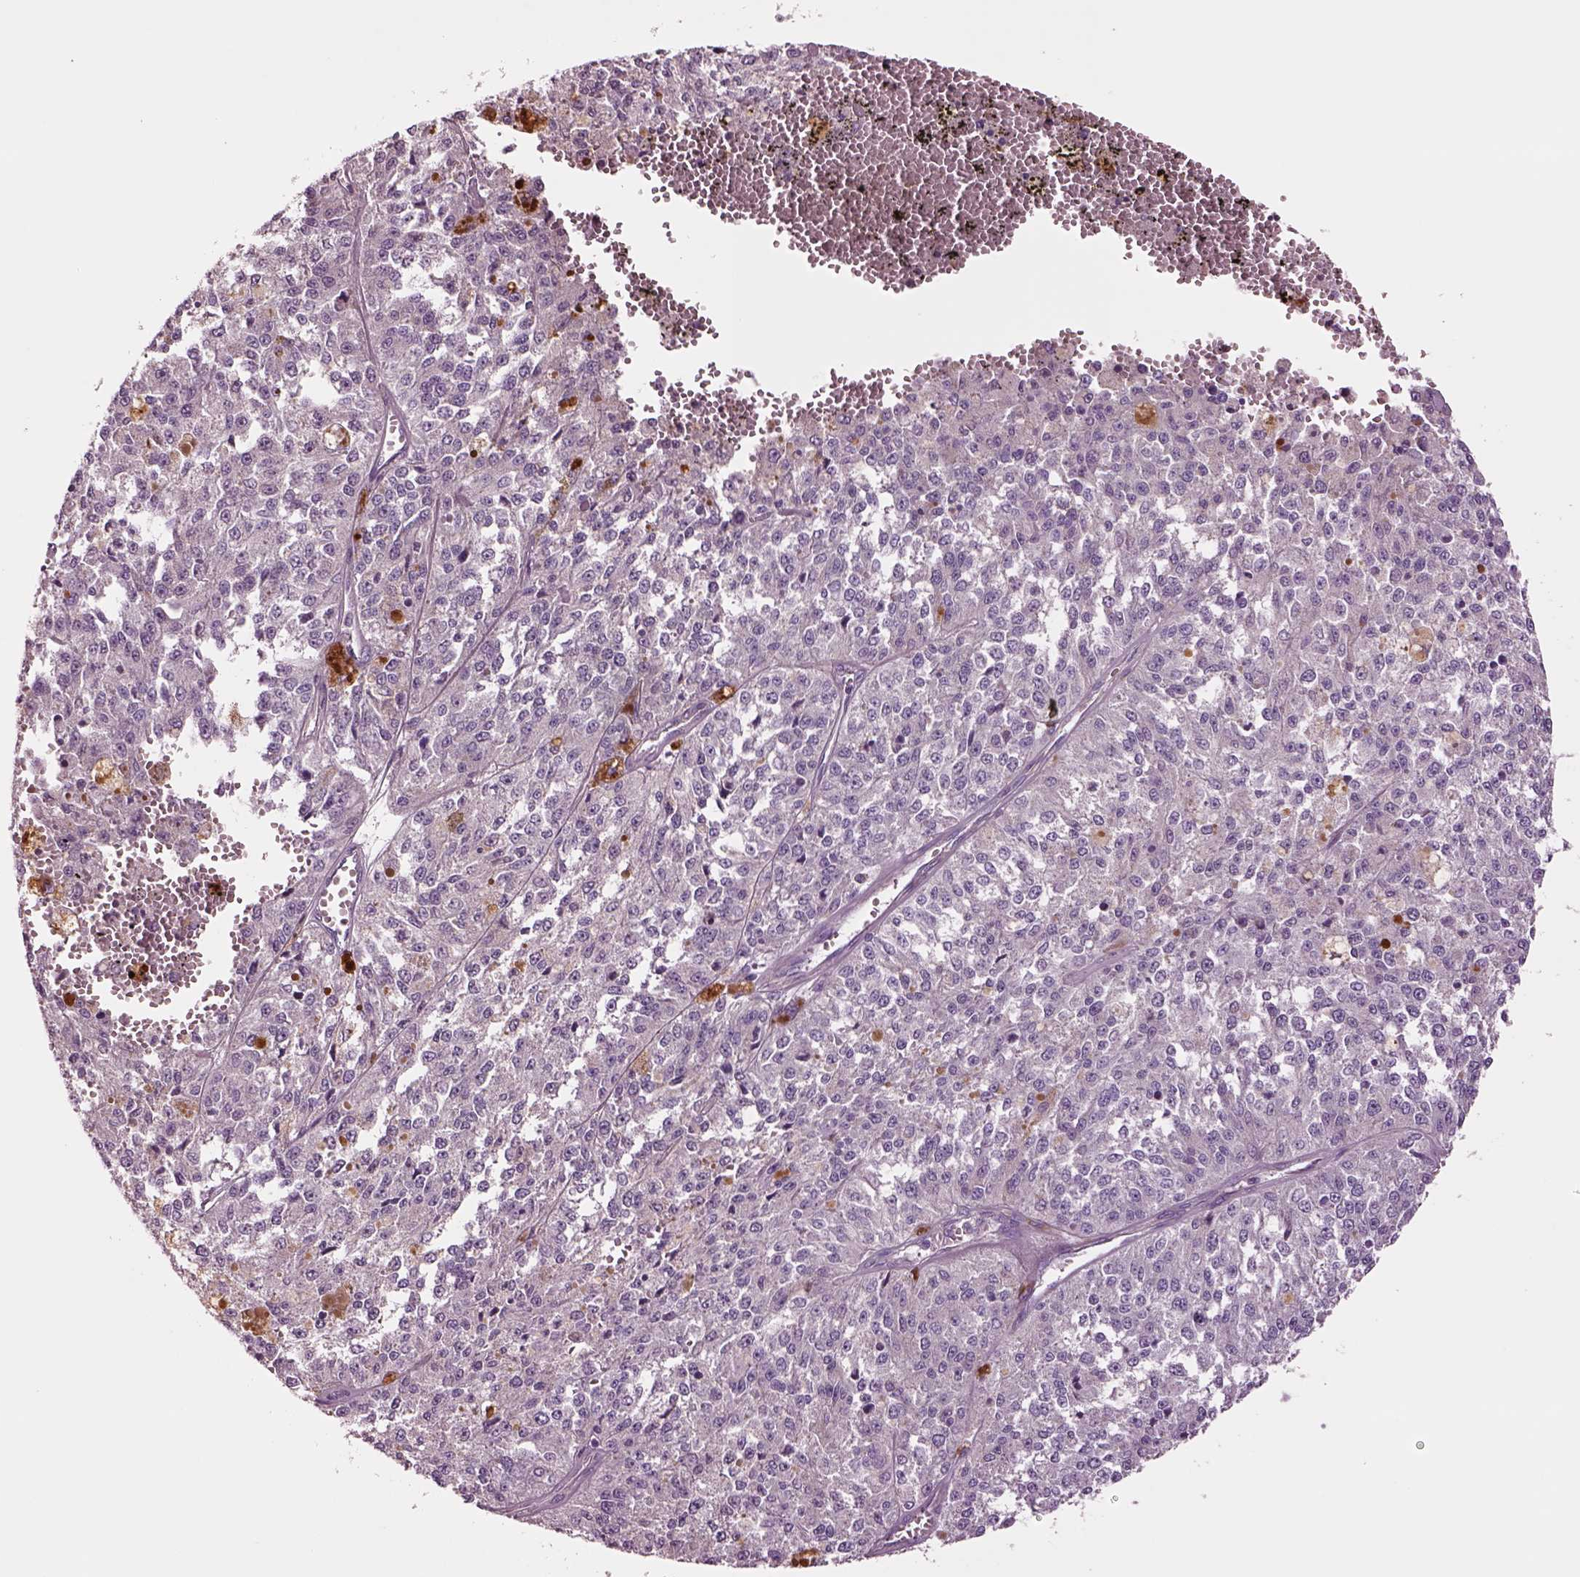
{"staining": {"intensity": "negative", "quantity": "none", "location": "none"}, "tissue": "melanoma", "cell_type": "Tumor cells", "image_type": "cancer", "snomed": [{"axis": "morphology", "description": "Malignant melanoma, Metastatic site"}, {"axis": "topography", "description": "Lymph node"}], "caption": "High magnification brightfield microscopy of melanoma stained with DAB (brown) and counterstained with hematoxylin (blue): tumor cells show no significant positivity.", "gene": "SEC23A", "patient": {"sex": "female", "age": 64}}